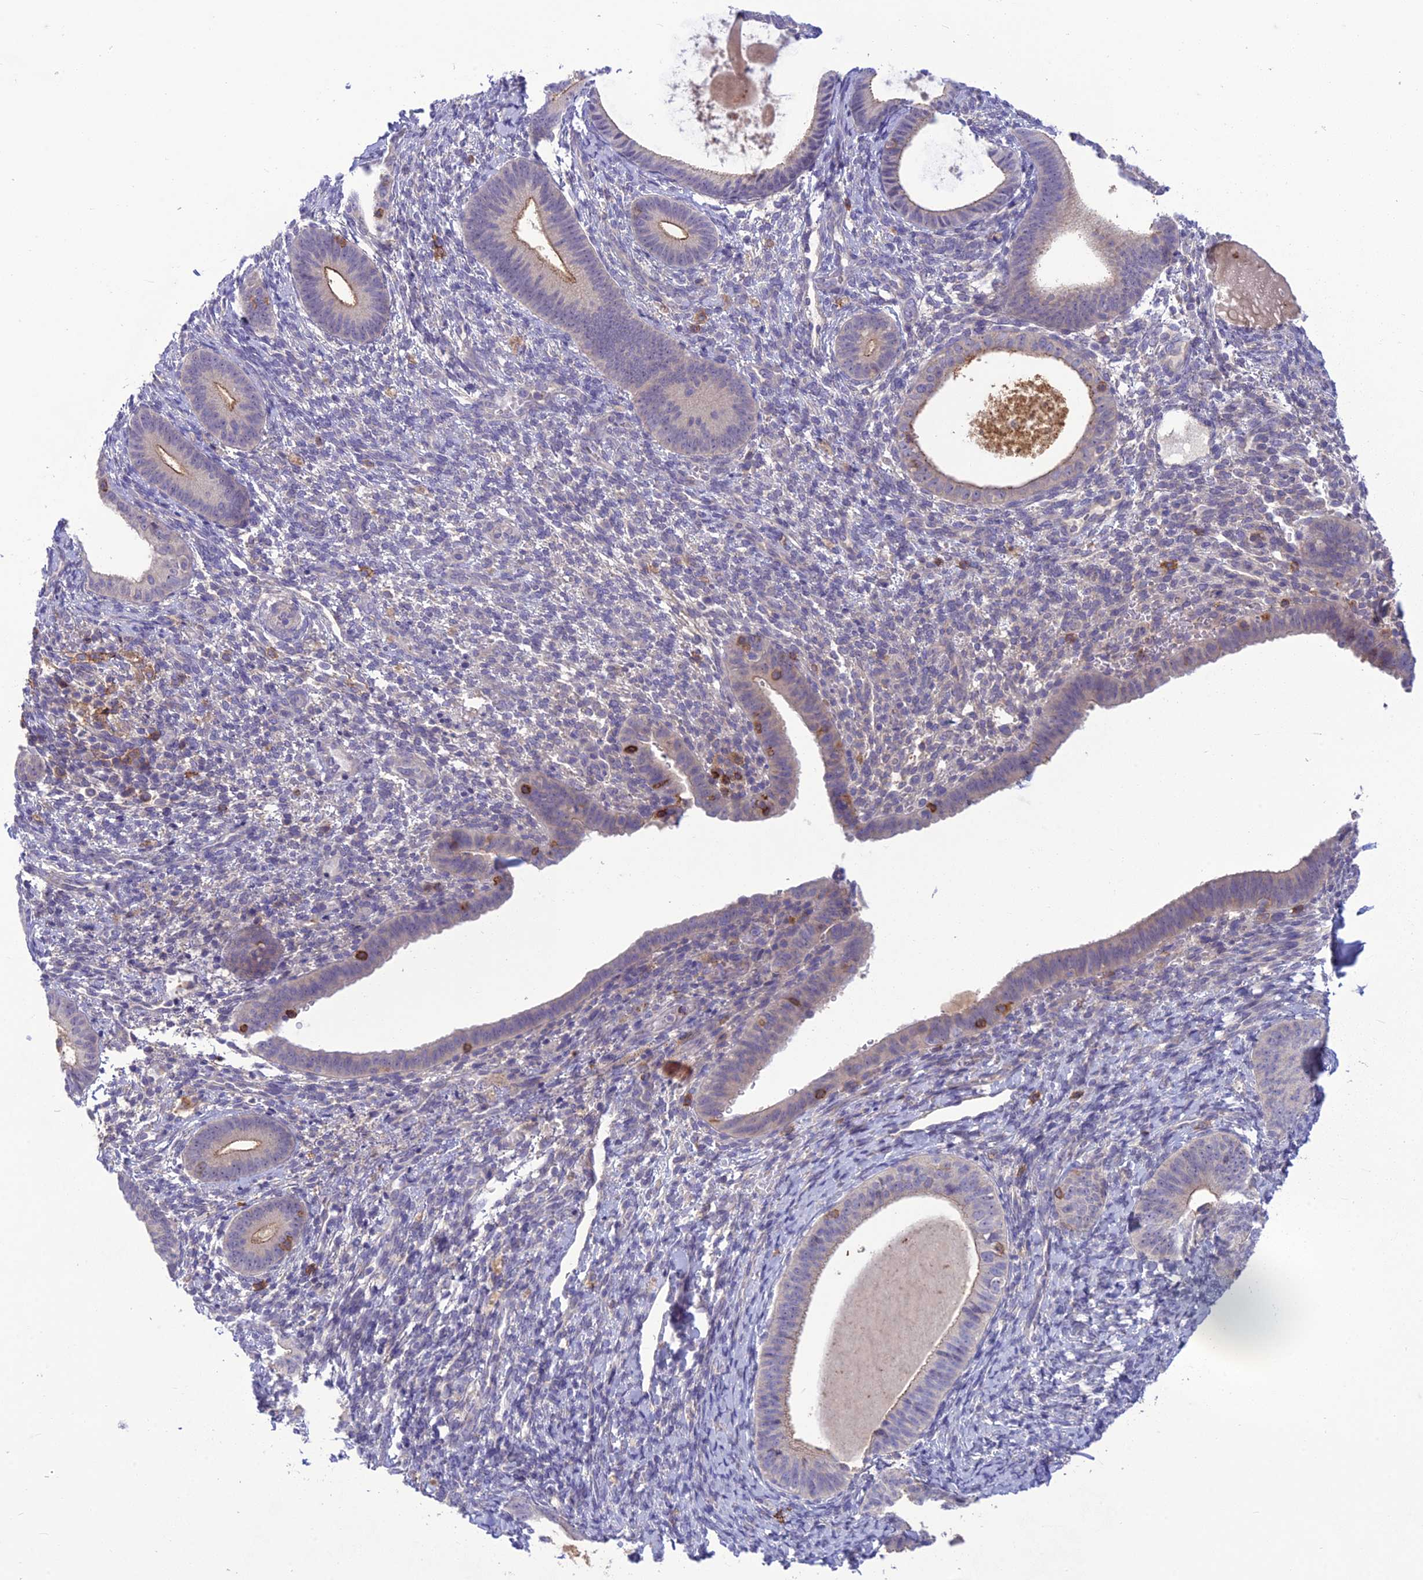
{"staining": {"intensity": "negative", "quantity": "none", "location": "none"}, "tissue": "endometrium", "cell_type": "Cells in endometrial stroma", "image_type": "normal", "snomed": [{"axis": "morphology", "description": "Normal tissue, NOS"}, {"axis": "topography", "description": "Endometrium"}], "caption": "DAB (3,3'-diaminobenzidine) immunohistochemical staining of normal human endometrium shows no significant expression in cells in endometrial stroma.", "gene": "ITGAE", "patient": {"sex": "female", "age": 65}}